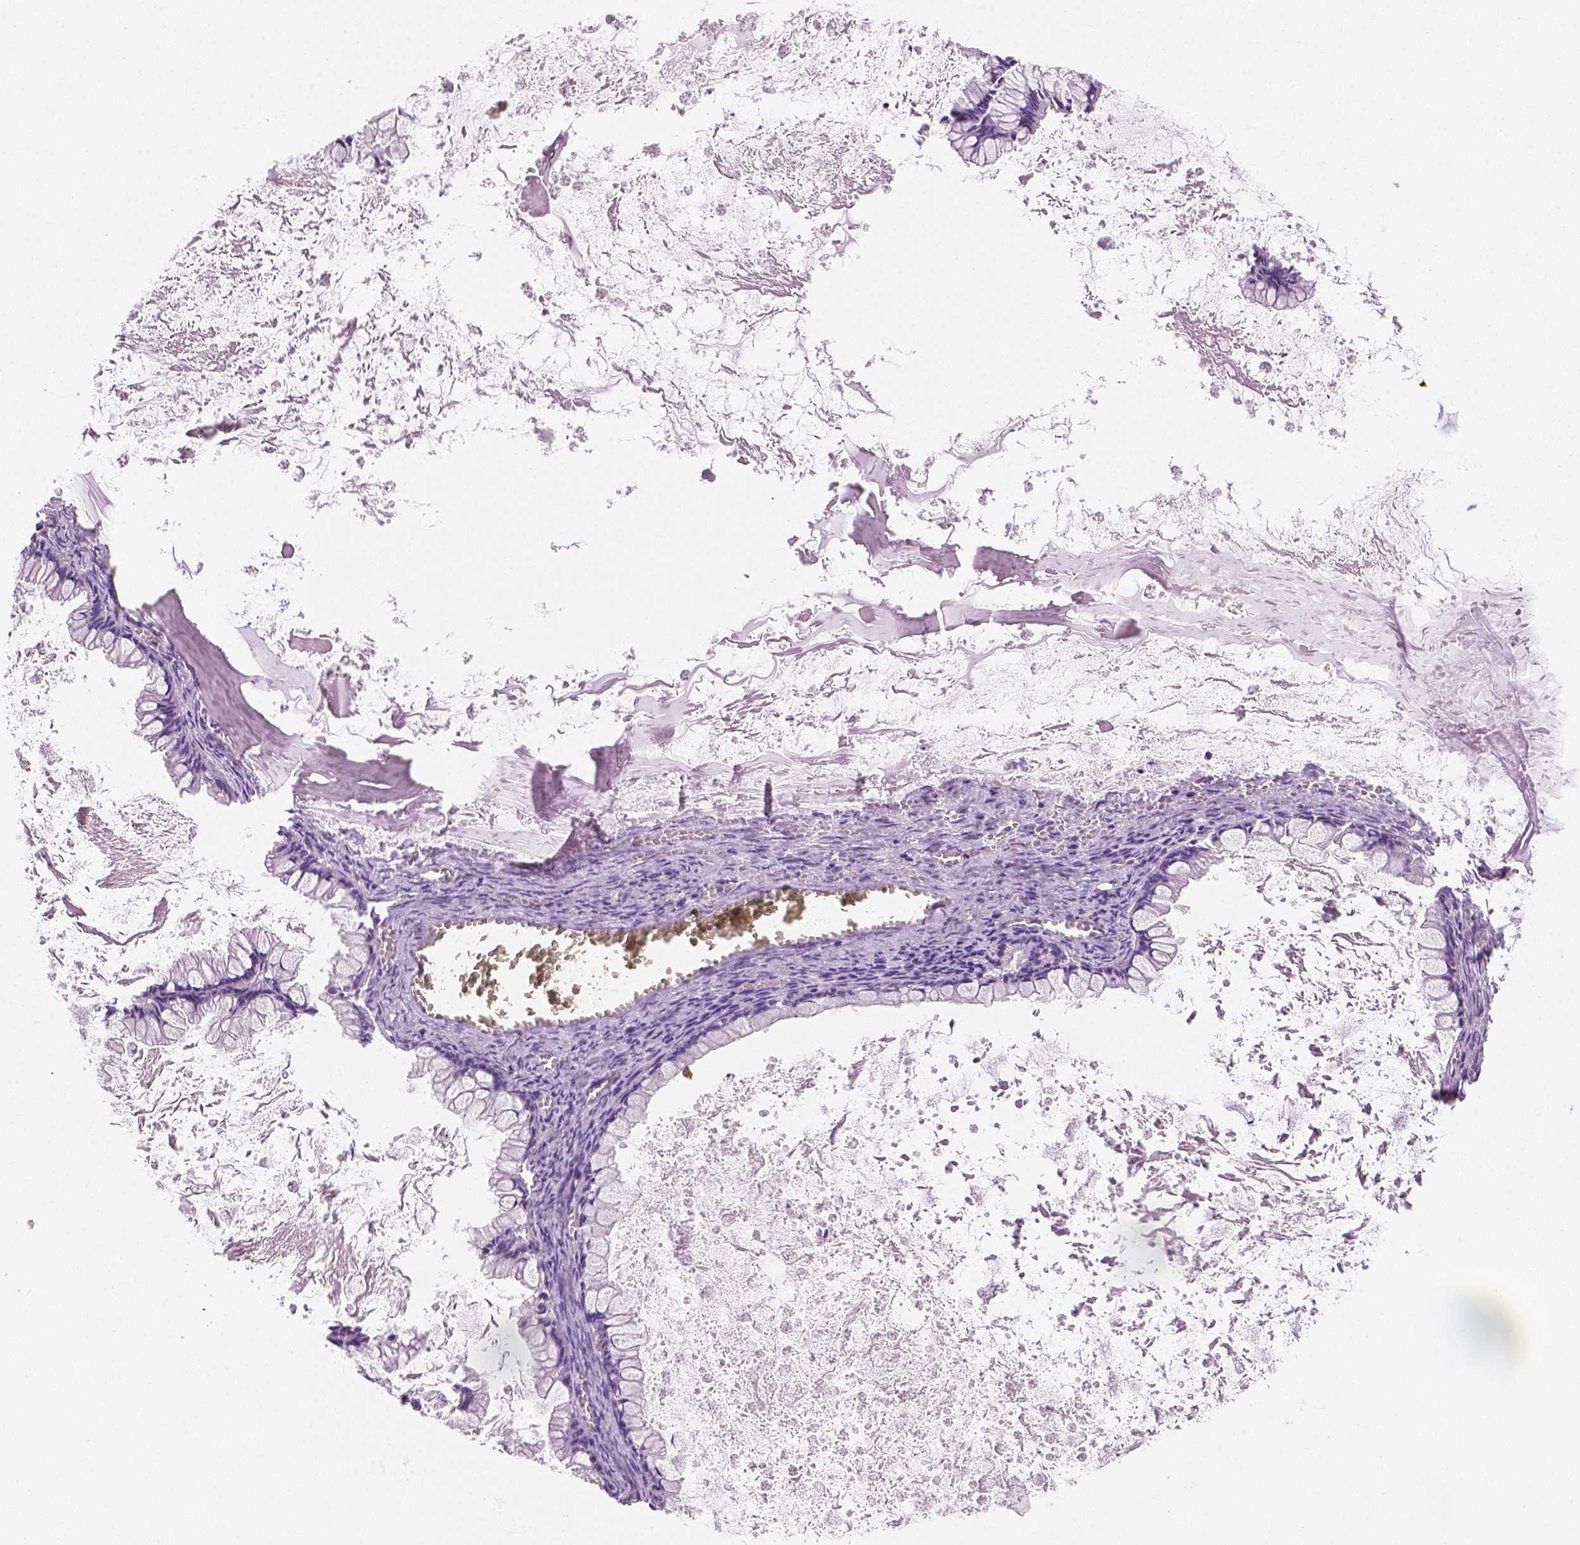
{"staining": {"intensity": "negative", "quantity": "none", "location": "none"}, "tissue": "ovarian cancer", "cell_type": "Tumor cells", "image_type": "cancer", "snomed": [{"axis": "morphology", "description": "Cystadenocarcinoma, mucinous, NOS"}, {"axis": "topography", "description": "Ovary"}], "caption": "The photomicrograph displays no significant expression in tumor cells of ovarian cancer. (Brightfield microscopy of DAB immunohistochemistry at high magnification).", "gene": "PLIN4", "patient": {"sex": "female", "age": 67}}